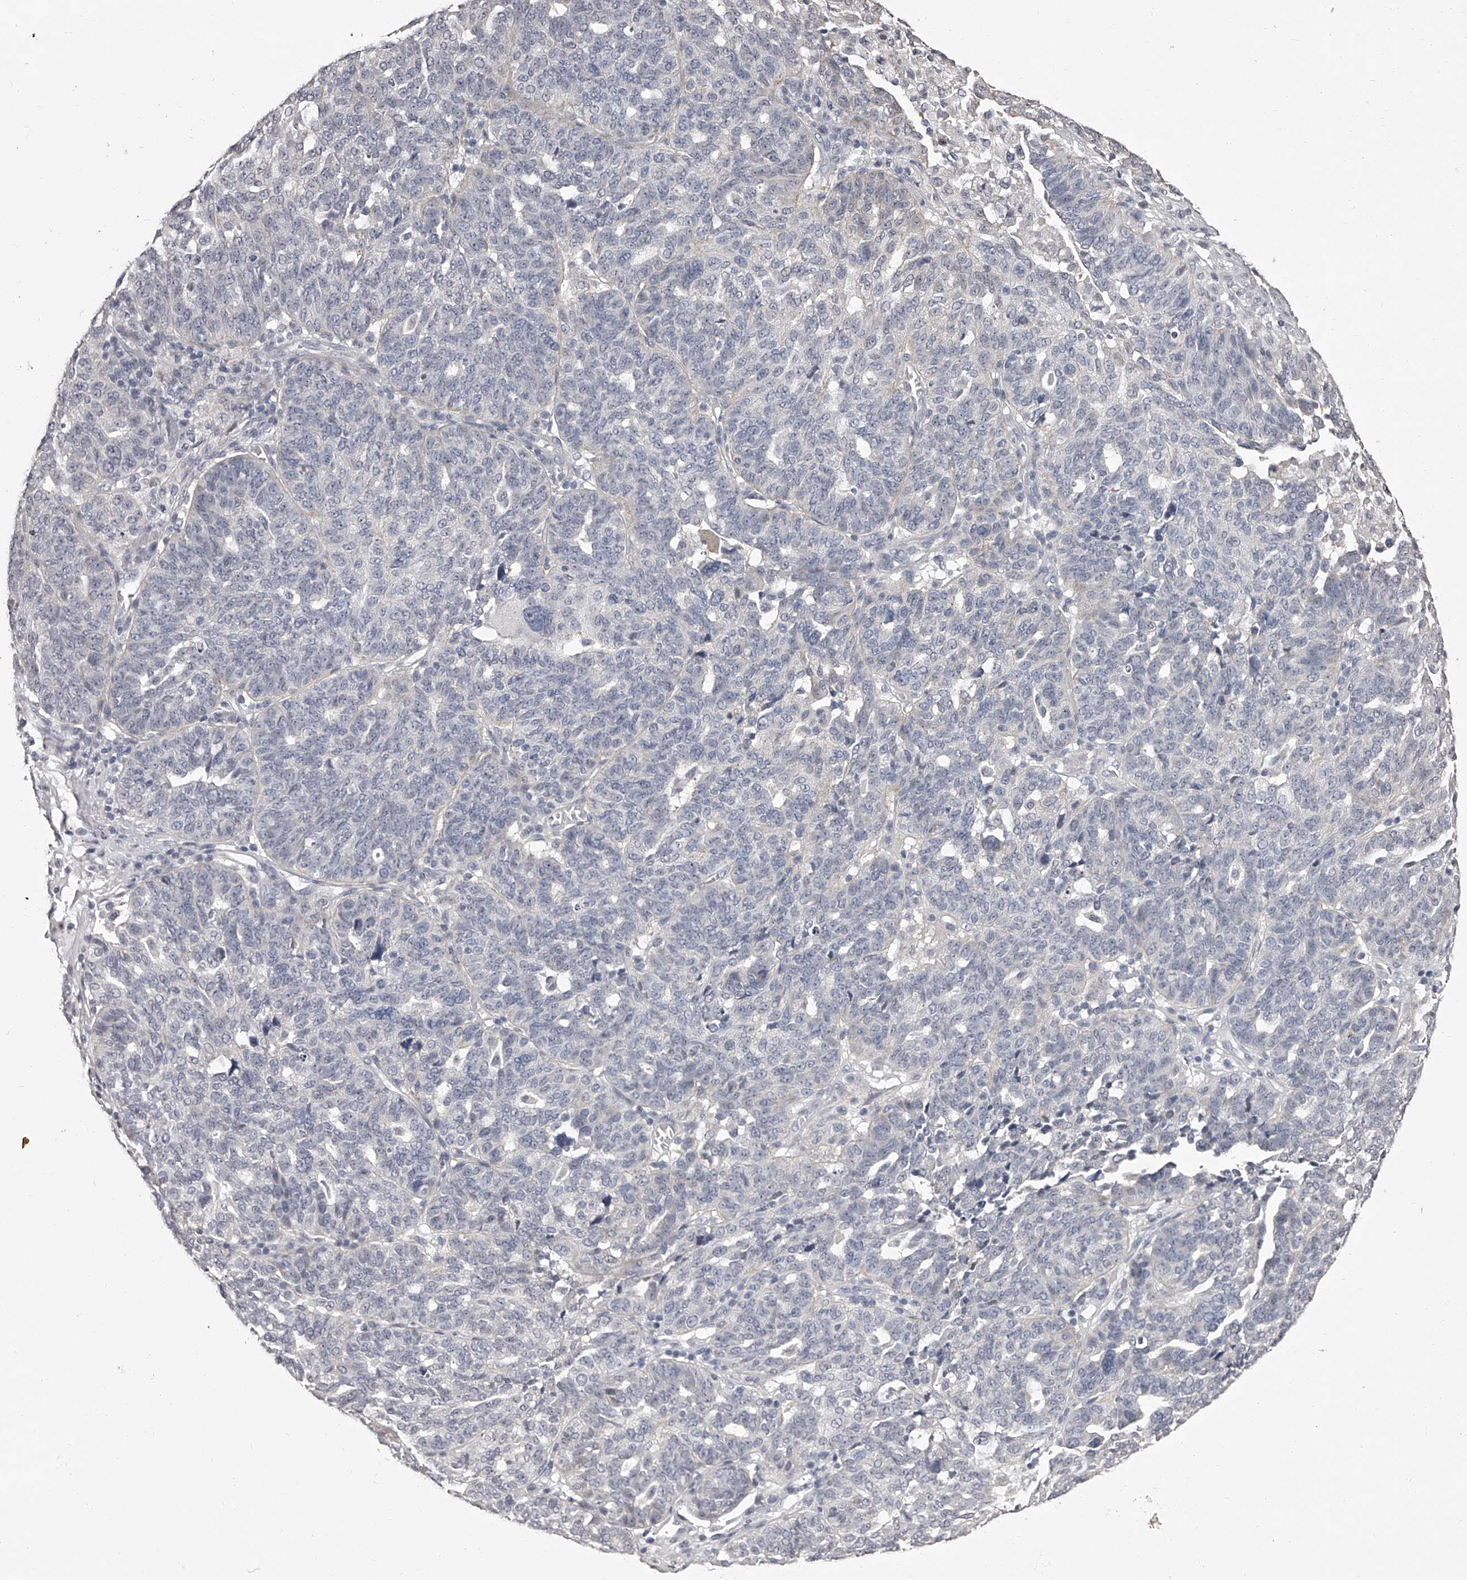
{"staining": {"intensity": "negative", "quantity": "none", "location": "none"}, "tissue": "ovarian cancer", "cell_type": "Tumor cells", "image_type": "cancer", "snomed": [{"axis": "morphology", "description": "Cystadenocarcinoma, serous, NOS"}, {"axis": "topography", "description": "Ovary"}], "caption": "Tumor cells show no significant expression in ovarian cancer.", "gene": "NT5DC1", "patient": {"sex": "female", "age": 59}}